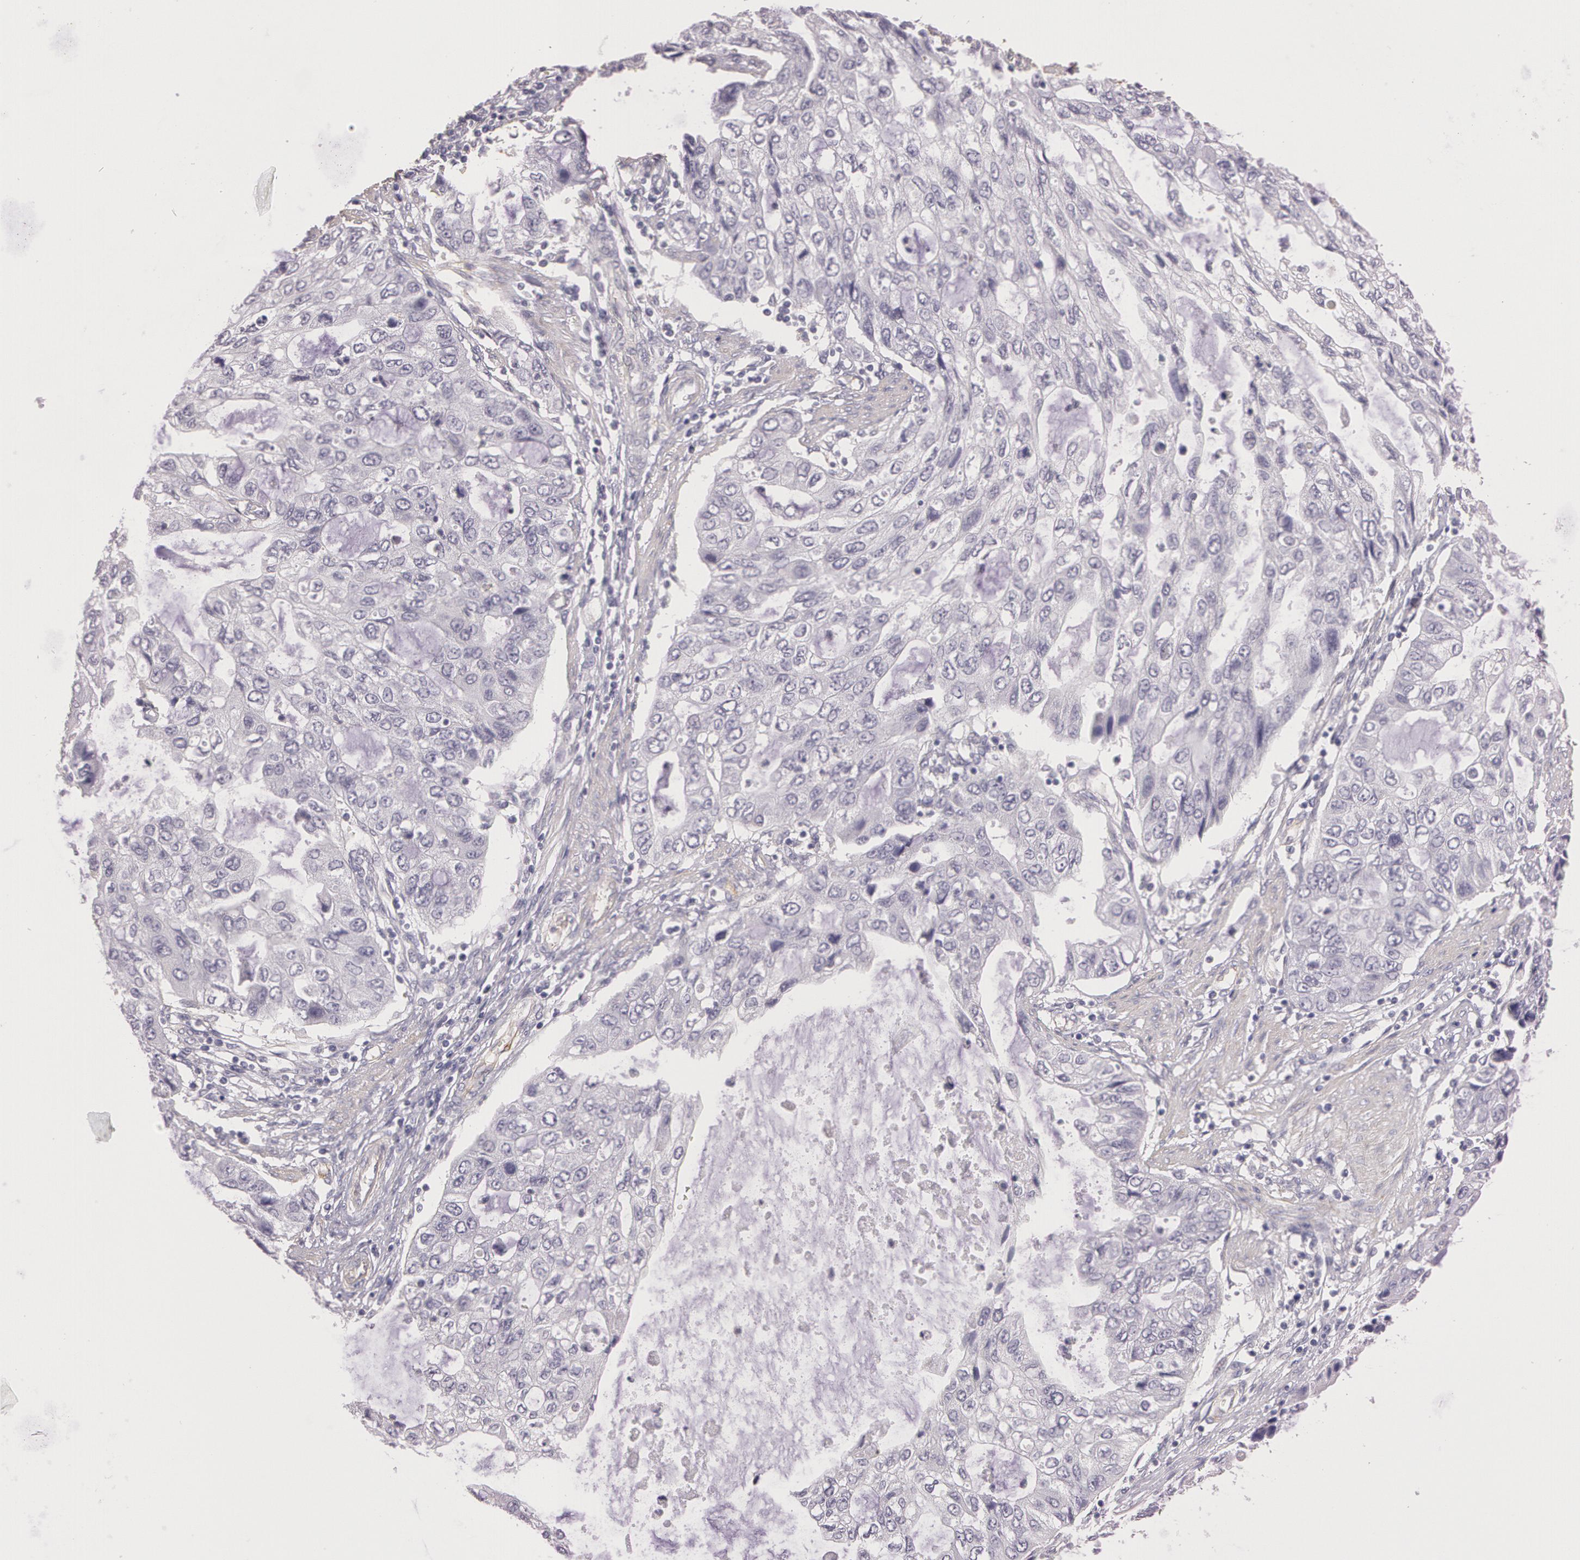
{"staining": {"intensity": "negative", "quantity": "none", "location": "none"}, "tissue": "stomach cancer", "cell_type": "Tumor cells", "image_type": "cancer", "snomed": [{"axis": "morphology", "description": "Adenocarcinoma, NOS"}, {"axis": "topography", "description": "Stomach, upper"}], "caption": "A high-resolution image shows immunohistochemistry (IHC) staining of stomach adenocarcinoma, which displays no significant positivity in tumor cells.", "gene": "G2E3", "patient": {"sex": "female", "age": 52}}